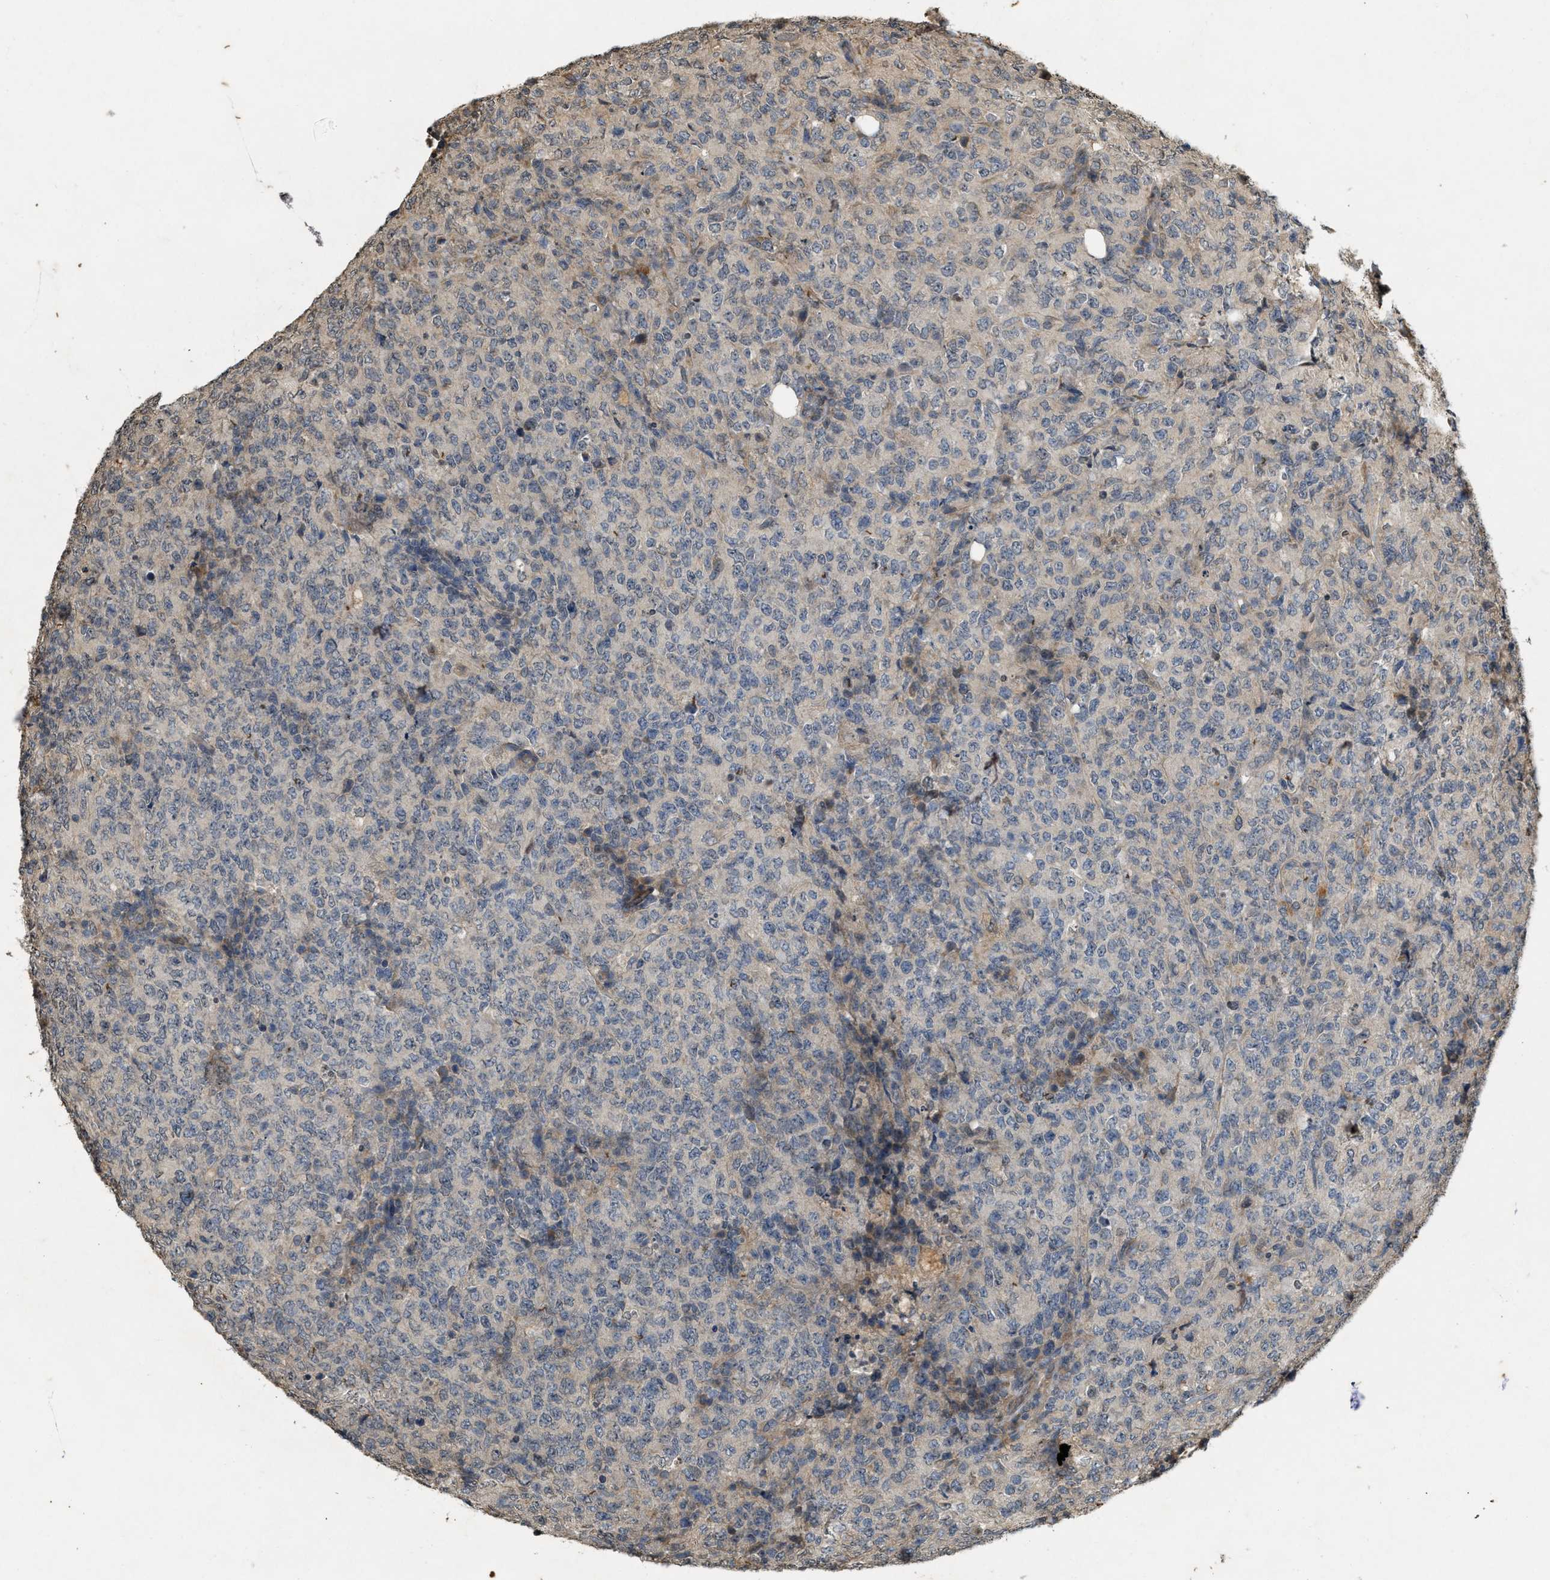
{"staining": {"intensity": "negative", "quantity": "none", "location": "none"}, "tissue": "lymphoma", "cell_type": "Tumor cells", "image_type": "cancer", "snomed": [{"axis": "morphology", "description": "Malignant lymphoma, non-Hodgkin's type, High grade"}, {"axis": "topography", "description": "Tonsil"}], "caption": "Human lymphoma stained for a protein using immunohistochemistry demonstrates no expression in tumor cells.", "gene": "KIF21A", "patient": {"sex": "female", "age": 36}}